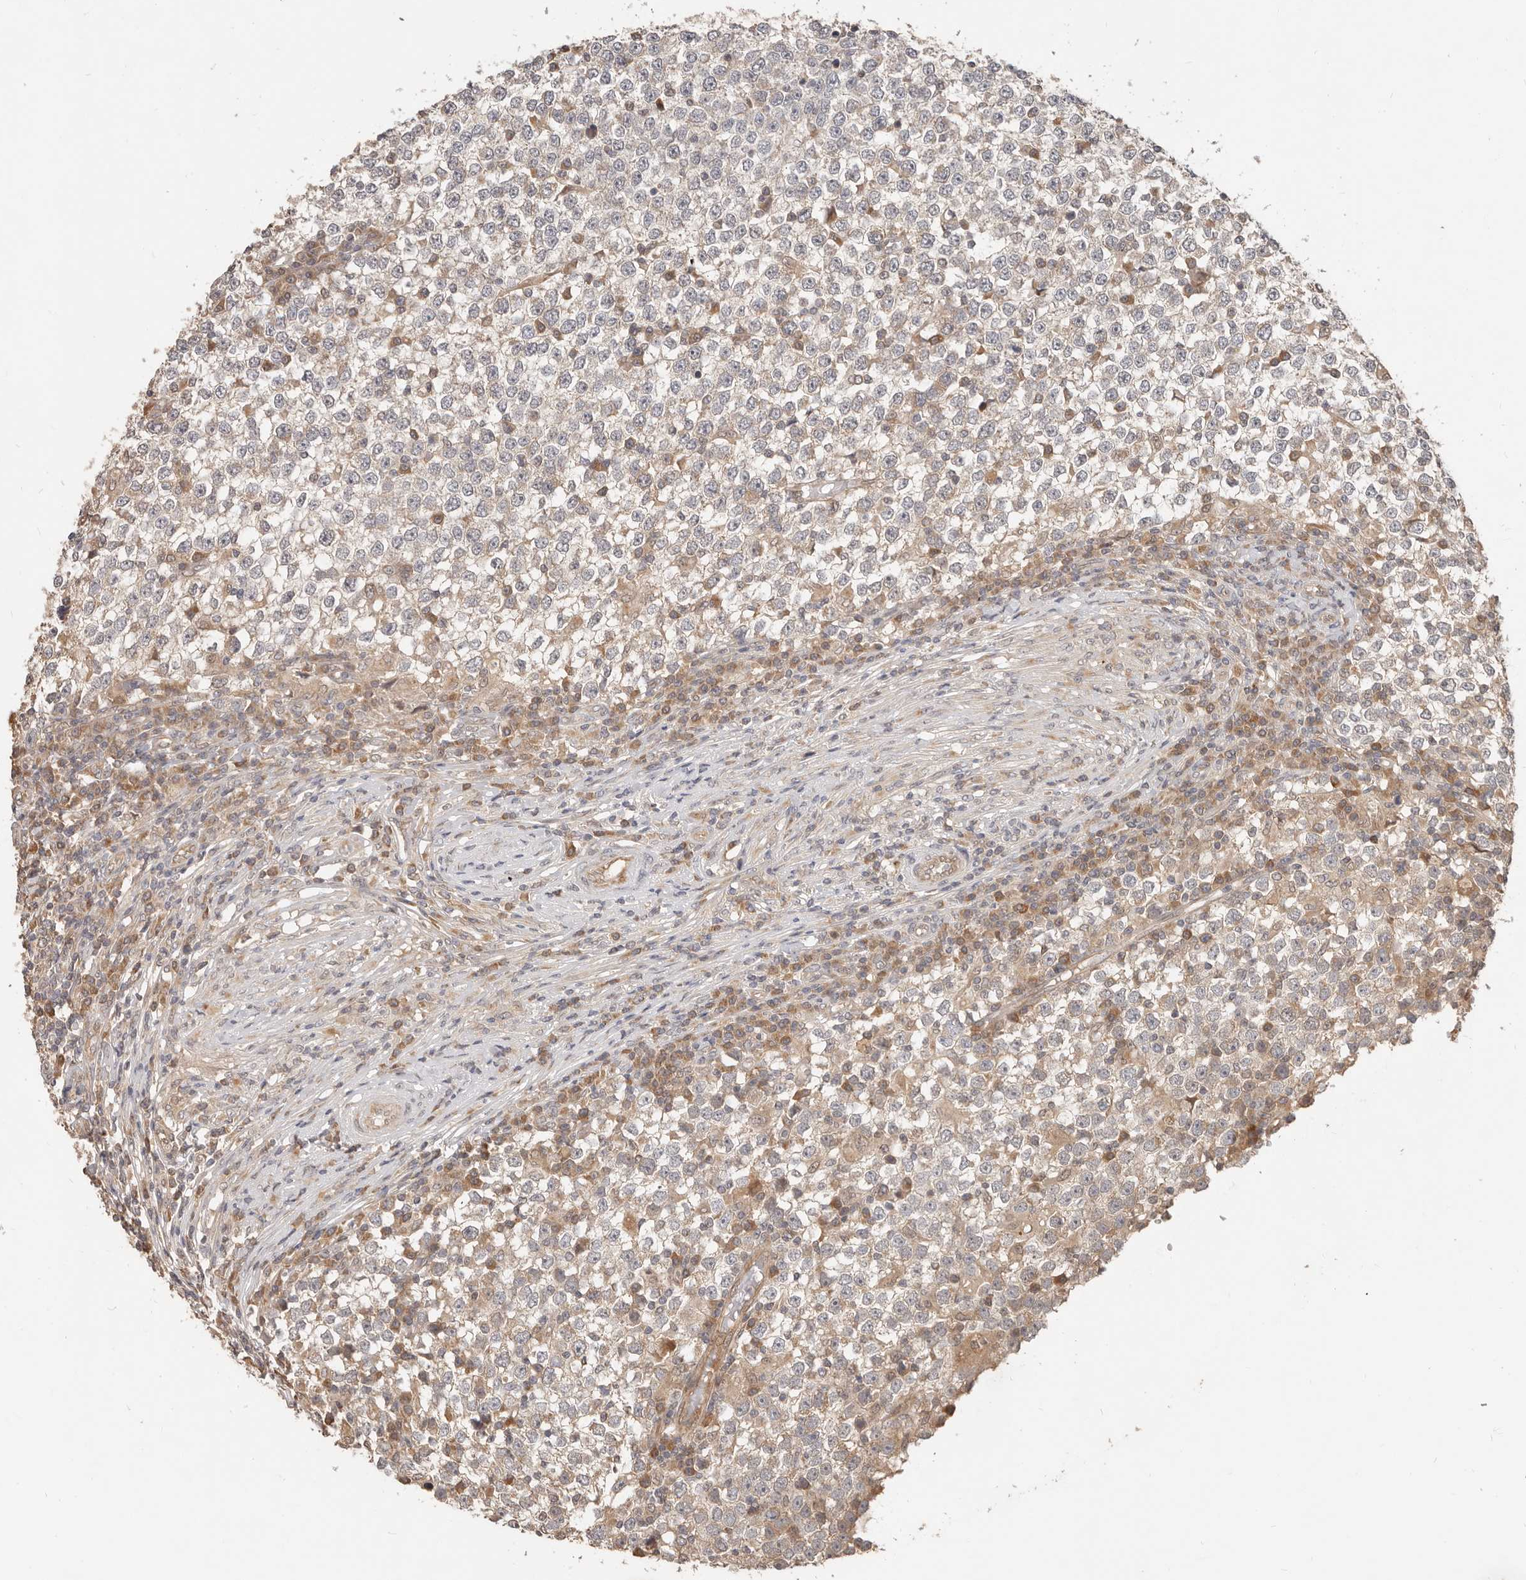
{"staining": {"intensity": "negative", "quantity": "none", "location": "none"}, "tissue": "testis cancer", "cell_type": "Tumor cells", "image_type": "cancer", "snomed": [{"axis": "morphology", "description": "Seminoma, NOS"}, {"axis": "topography", "description": "Testis"}], "caption": "Immunohistochemistry (IHC) image of testis seminoma stained for a protein (brown), which exhibits no staining in tumor cells. The staining is performed using DAB (3,3'-diaminobenzidine) brown chromogen with nuclei counter-stained in using hematoxylin.", "gene": "MTFR2", "patient": {"sex": "male", "age": 65}}